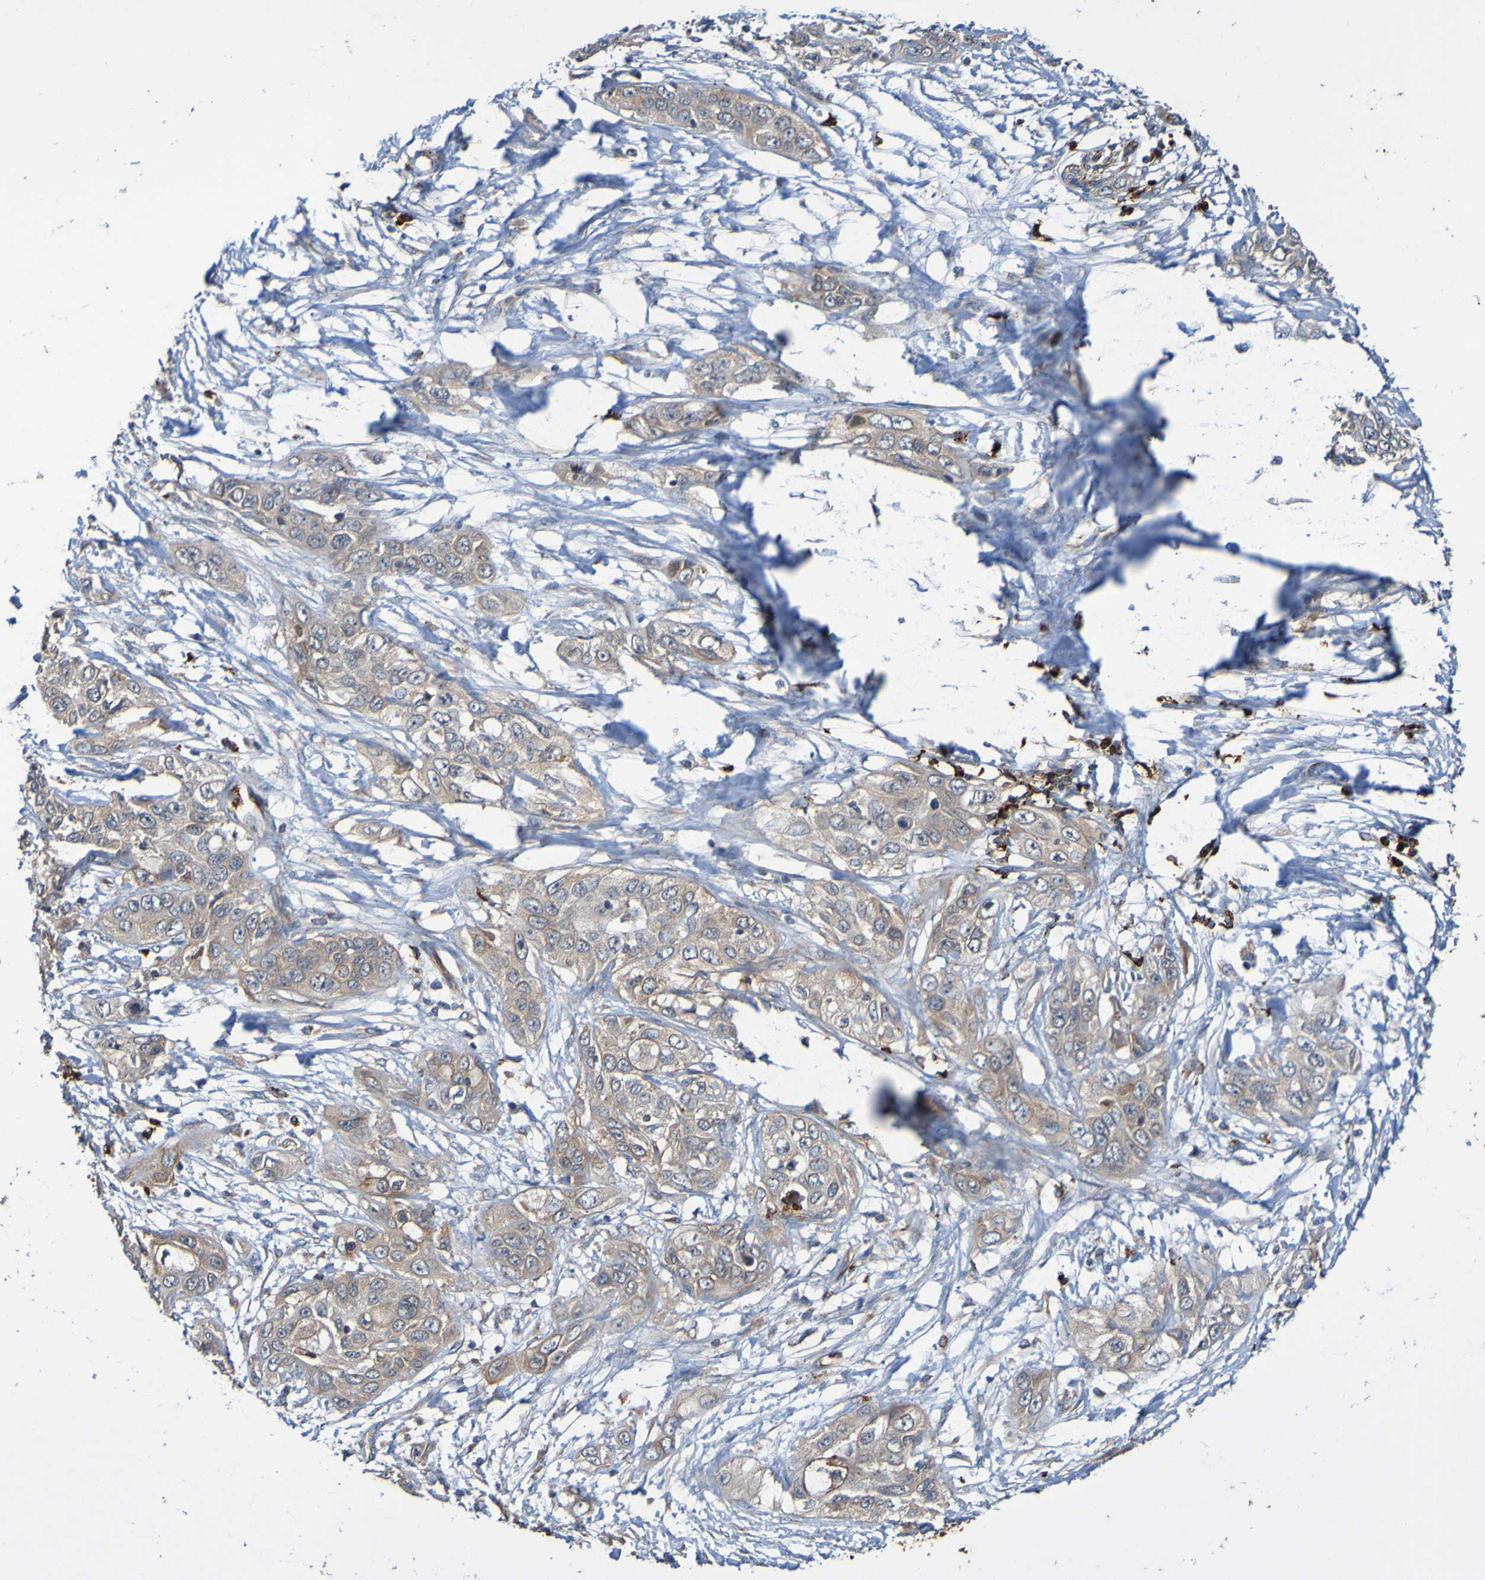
{"staining": {"intensity": "weak", "quantity": ">75%", "location": "cytoplasmic/membranous"}, "tissue": "pancreatic cancer", "cell_type": "Tumor cells", "image_type": "cancer", "snomed": [{"axis": "morphology", "description": "Adenocarcinoma, NOS"}, {"axis": "topography", "description": "Pancreas"}], "caption": "The immunohistochemical stain labels weak cytoplasmic/membranous expression in tumor cells of pancreatic cancer (adenocarcinoma) tissue. The protein of interest is stained brown, and the nuclei are stained in blue (DAB (3,3'-diaminobenzidine) IHC with brightfield microscopy, high magnification).", "gene": "ST8SIA6", "patient": {"sex": "female", "age": 70}}